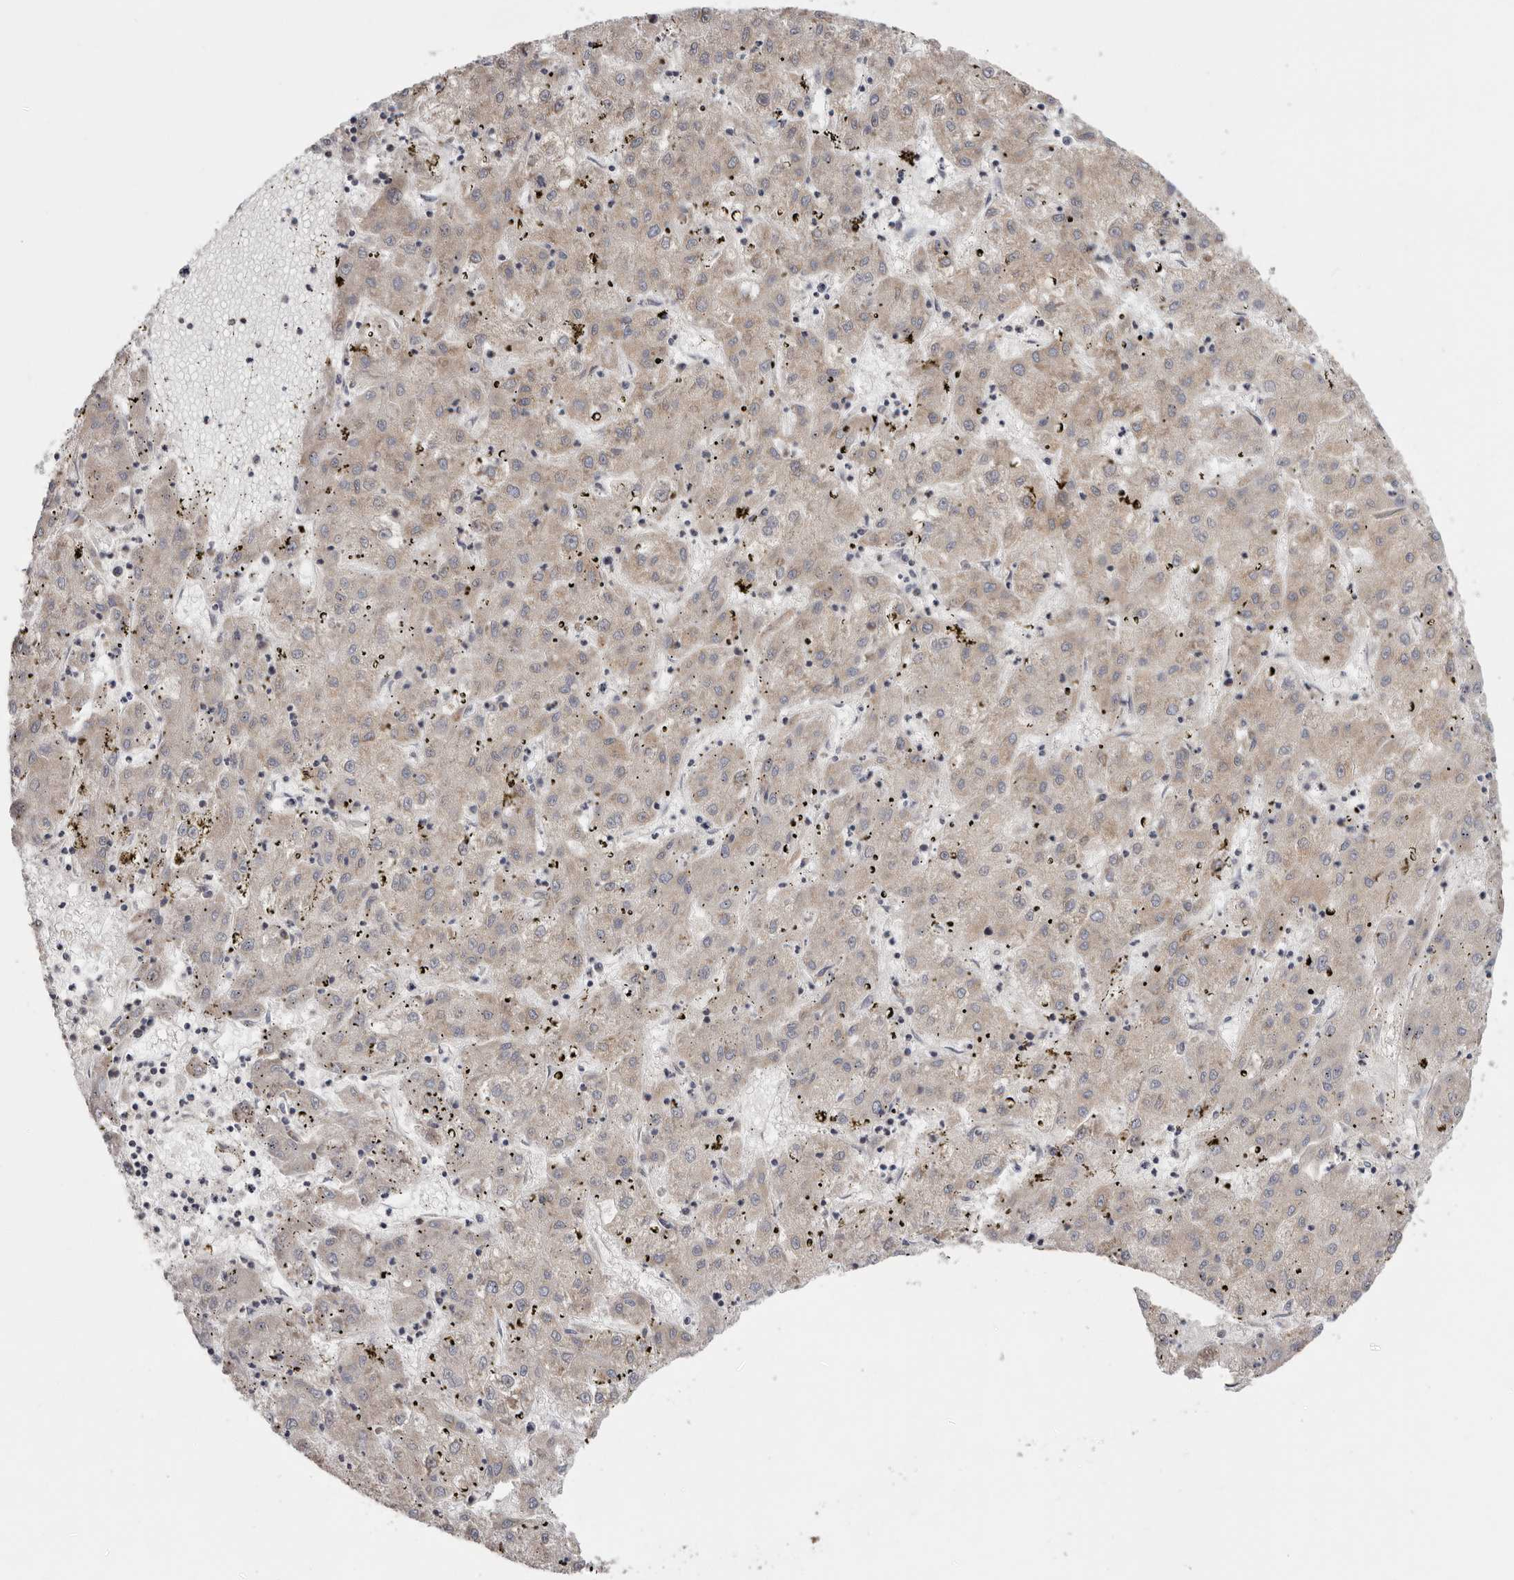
{"staining": {"intensity": "negative", "quantity": "none", "location": "none"}, "tissue": "liver cancer", "cell_type": "Tumor cells", "image_type": "cancer", "snomed": [{"axis": "morphology", "description": "Carcinoma, Hepatocellular, NOS"}, {"axis": "topography", "description": "Liver"}], "caption": "This histopathology image is of liver hepatocellular carcinoma stained with immunohistochemistry to label a protein in brown with the nuclei are counter-stained blue. There is no expression in tumor cells.", "gene": "TMUB1", "patient": {"sex": "male", "age": 72}}